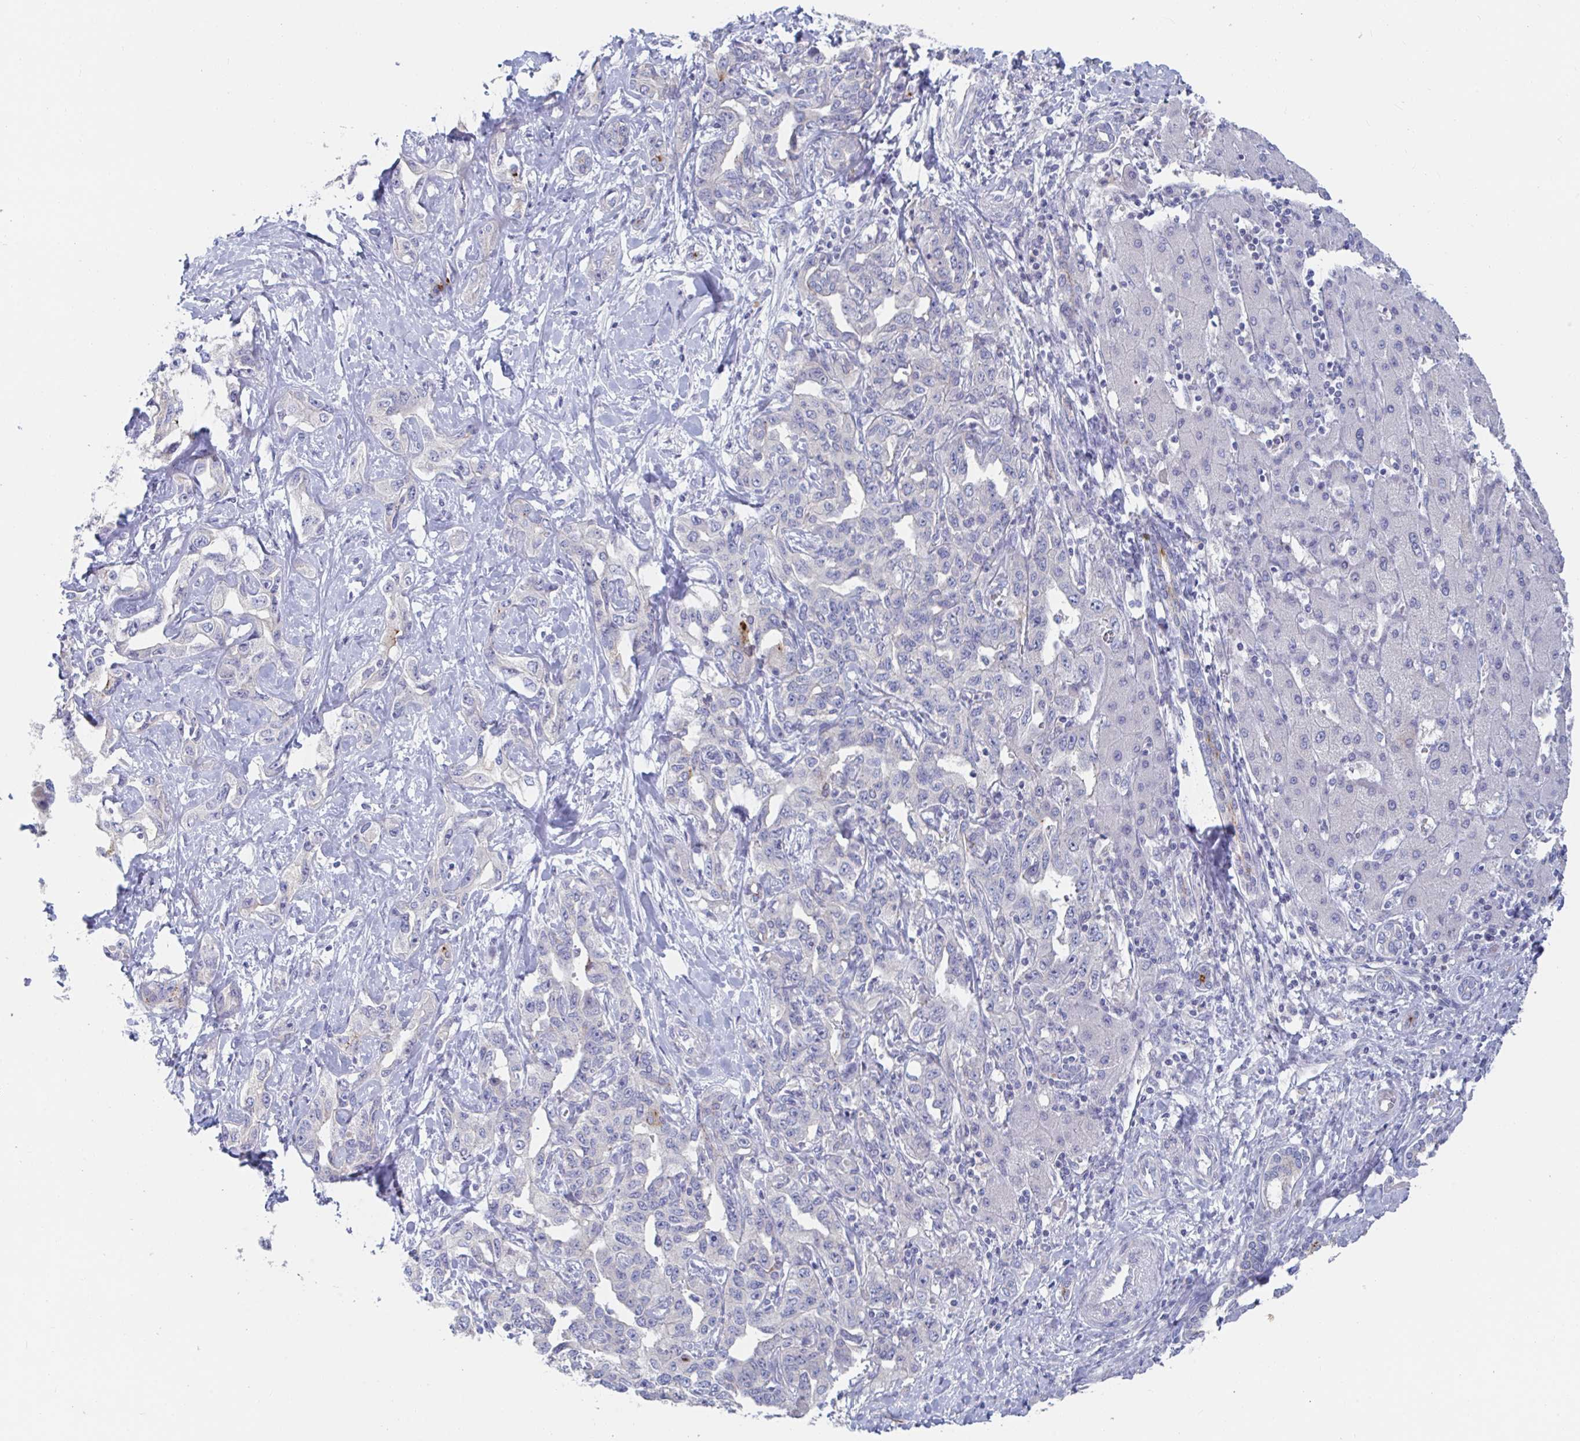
{"staining": {"intensity": "negative", "quantity": "none", "location": "none"}, "tissue": "liver cancer", "cell_type": "Tumor cells", "image_type": "cancer", "snomed": [{"axis": "morphology", "description": "Cholangiocarcinoma"}, {"axis": "topography", "description": "Liver"}], "caption": "Protein analysis of liver cancer (cholangiocarcinoma) shows no significant expression in tumor cells.", "gene": "KCNK5", "patient": {"sex": "male", "age": 59}}